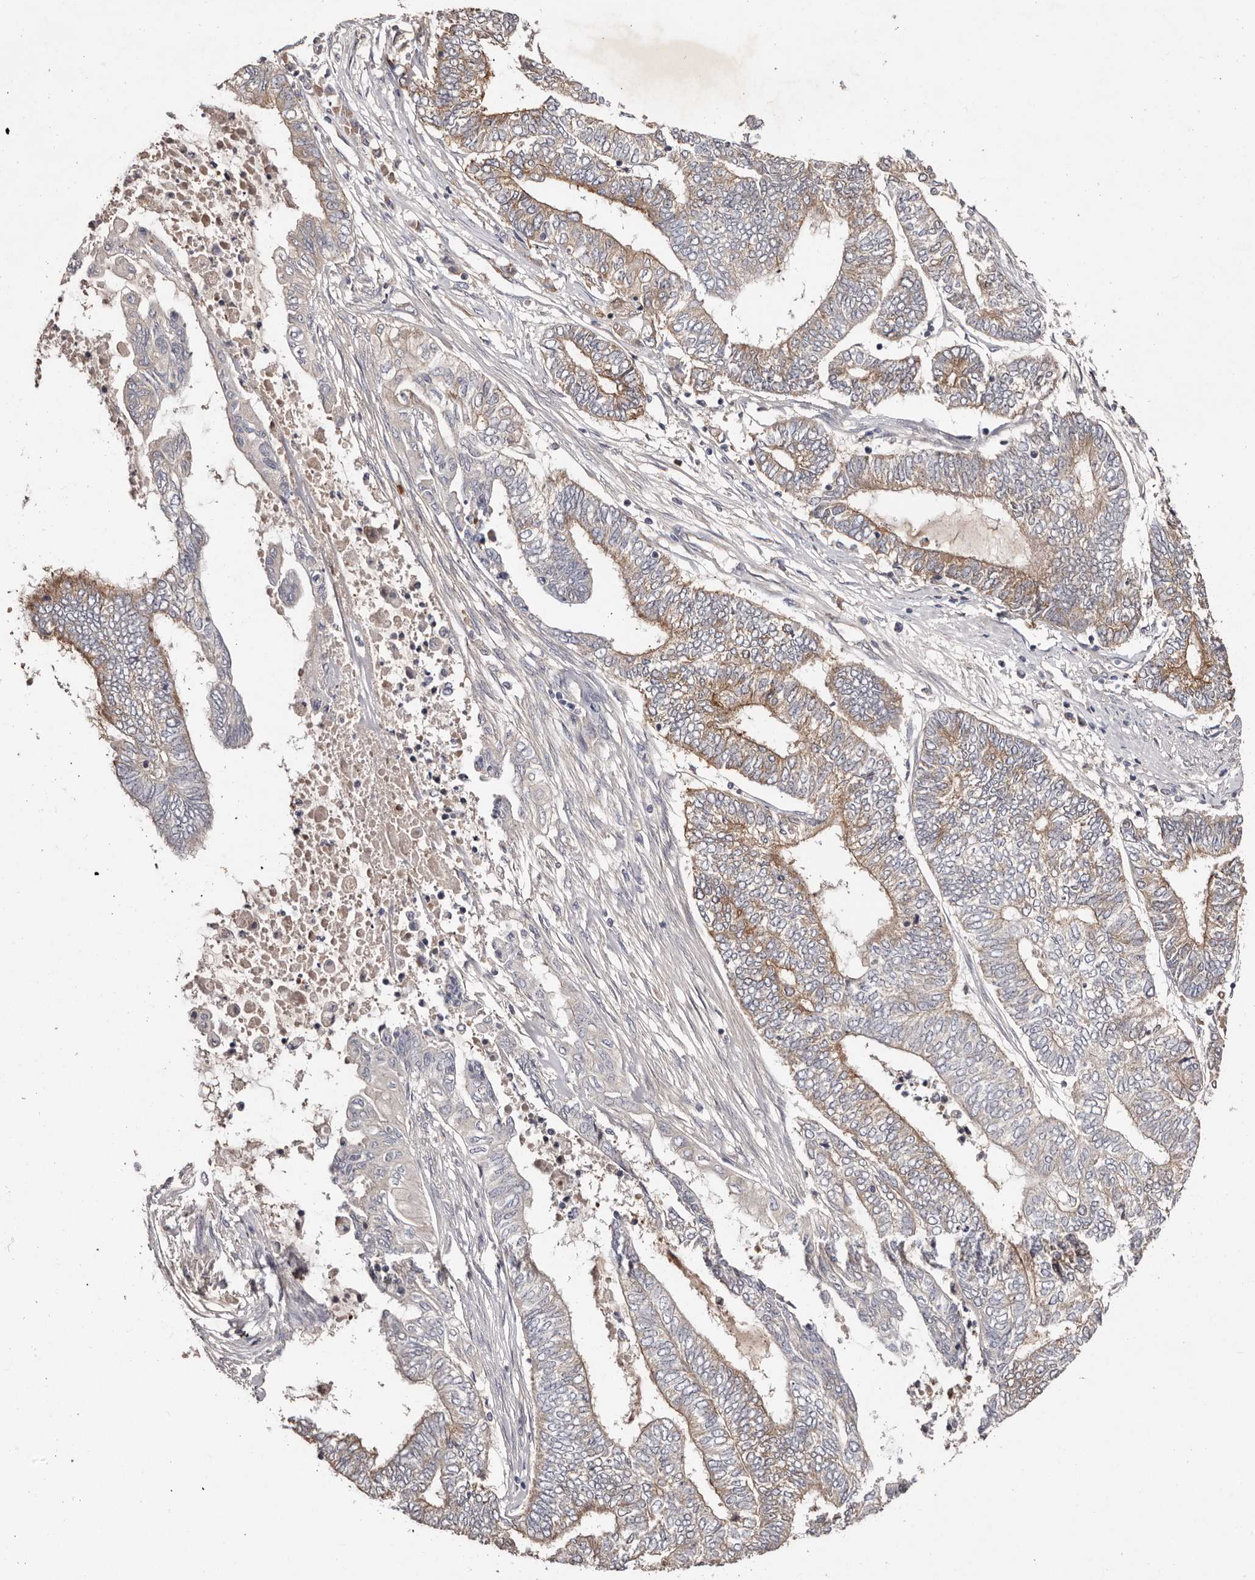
{"staining": {"intensity": "moderate", "quantity": ">75%", "location": "cytoplasmic/membranous"}, "tissue": "endometrial cancer", "cell_type": "Tumor cells", "image_type": "cancer", "snomed": [{"axis": "morphology", "description": "Adenocarcinoma, NOS"}, {"axis": "topography", "description": "Uterus"}, {"axis": "topography", "description": "Endometrium"}], "caption": "This histopathology image exhibits IHC staining of endometrial cancer (adenocarcinoma), with medium moderate cytoplasmic/membranous staining in approximately >75% of tumor cells.", "gene": "LTV1", "patient": {"sex": "female", "age": 70}}